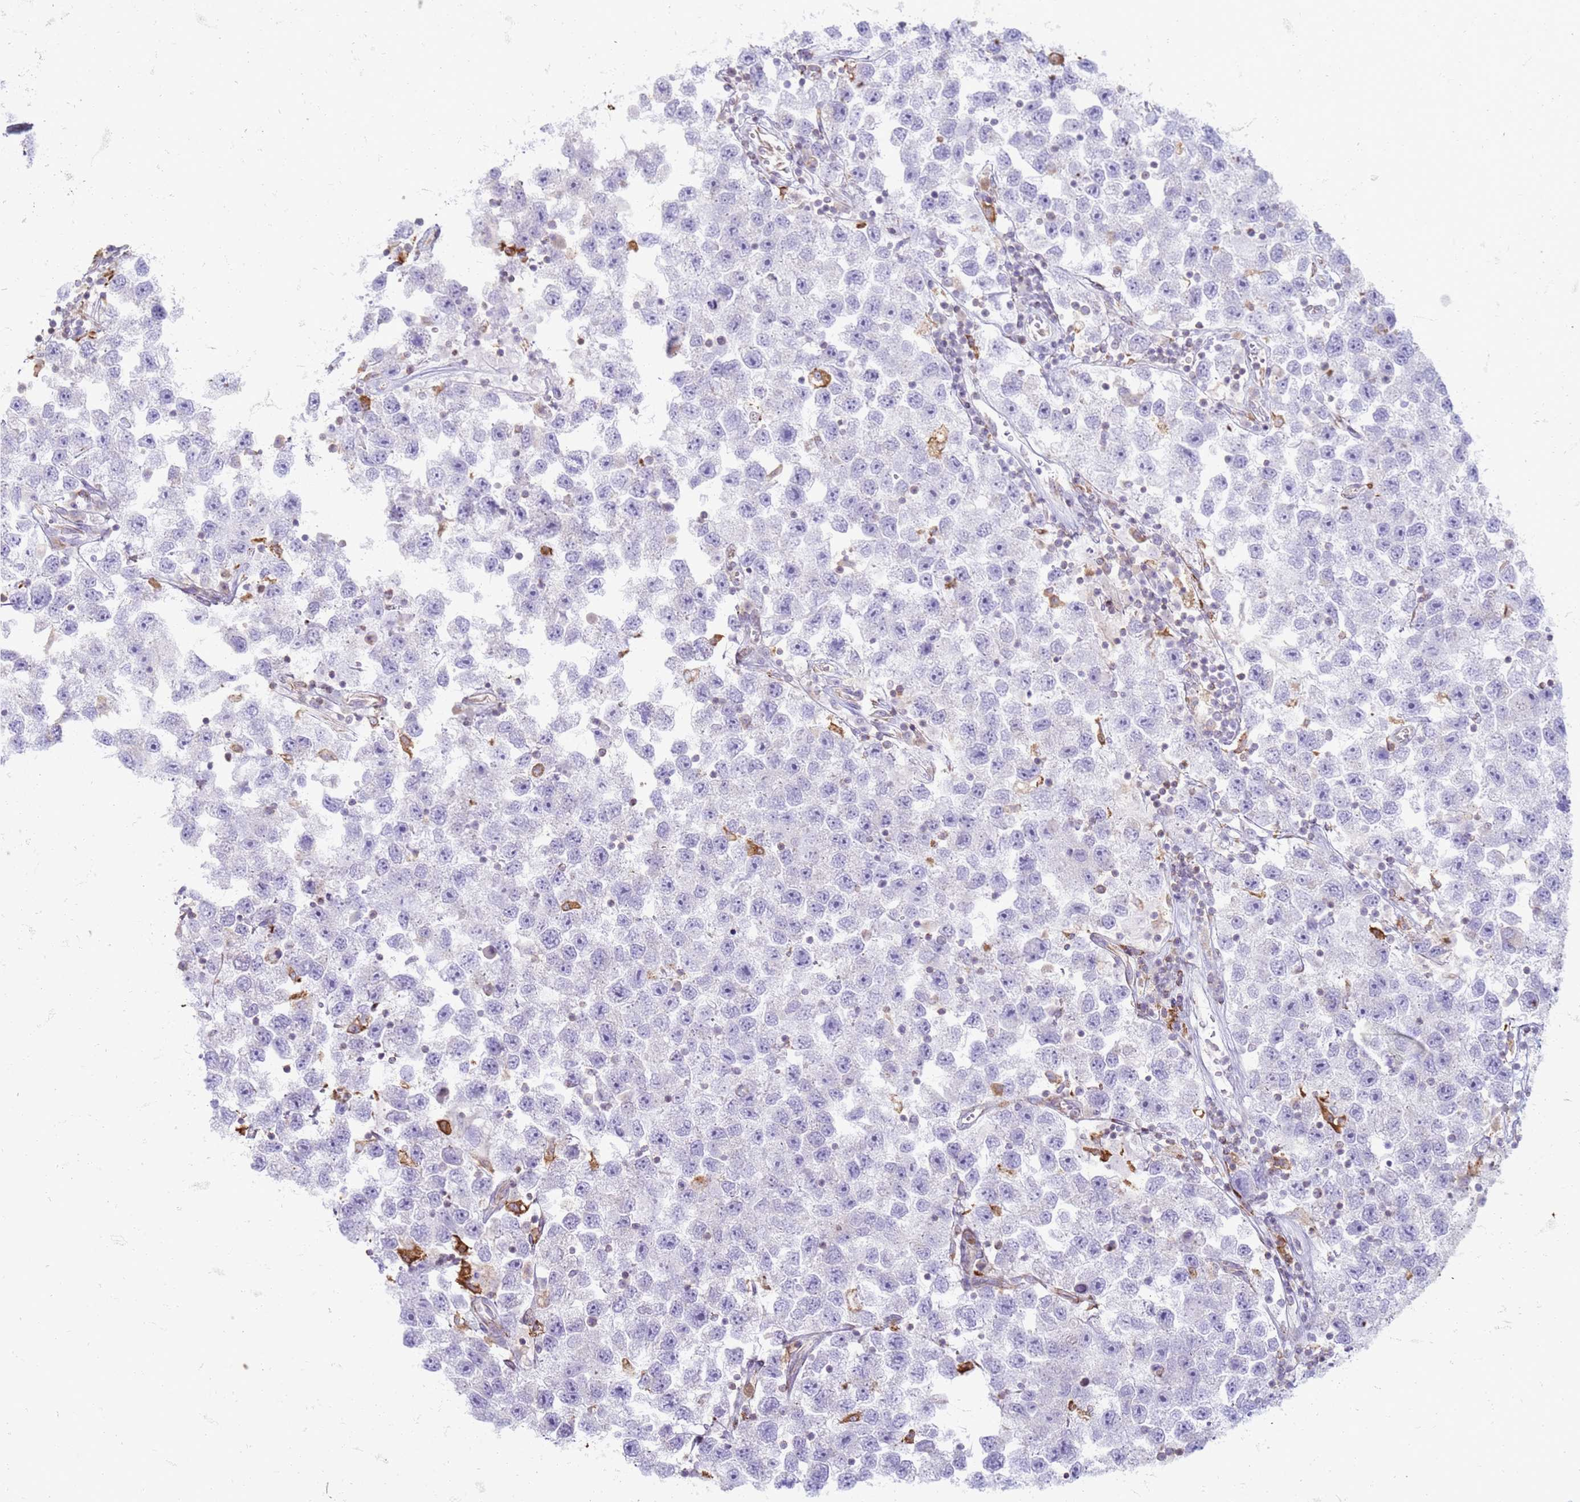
{"staining": {"intensity": "negative", "quantity": "none", "location": "none"}, "tissue": "testis cancer", "cell_type": "Tumor cells", "image_type": "cancer", "snomed": [{"axis": "morphology", "description": "Seminoma, NOS"}, {"axis": "topography", "description": "Testis"}], "caption": "The photomicrograph shows no significant expression in tumor cells of seminoma (testis).", "gene": "PDK3", "patient": {"sex": "male", "age": 26}}